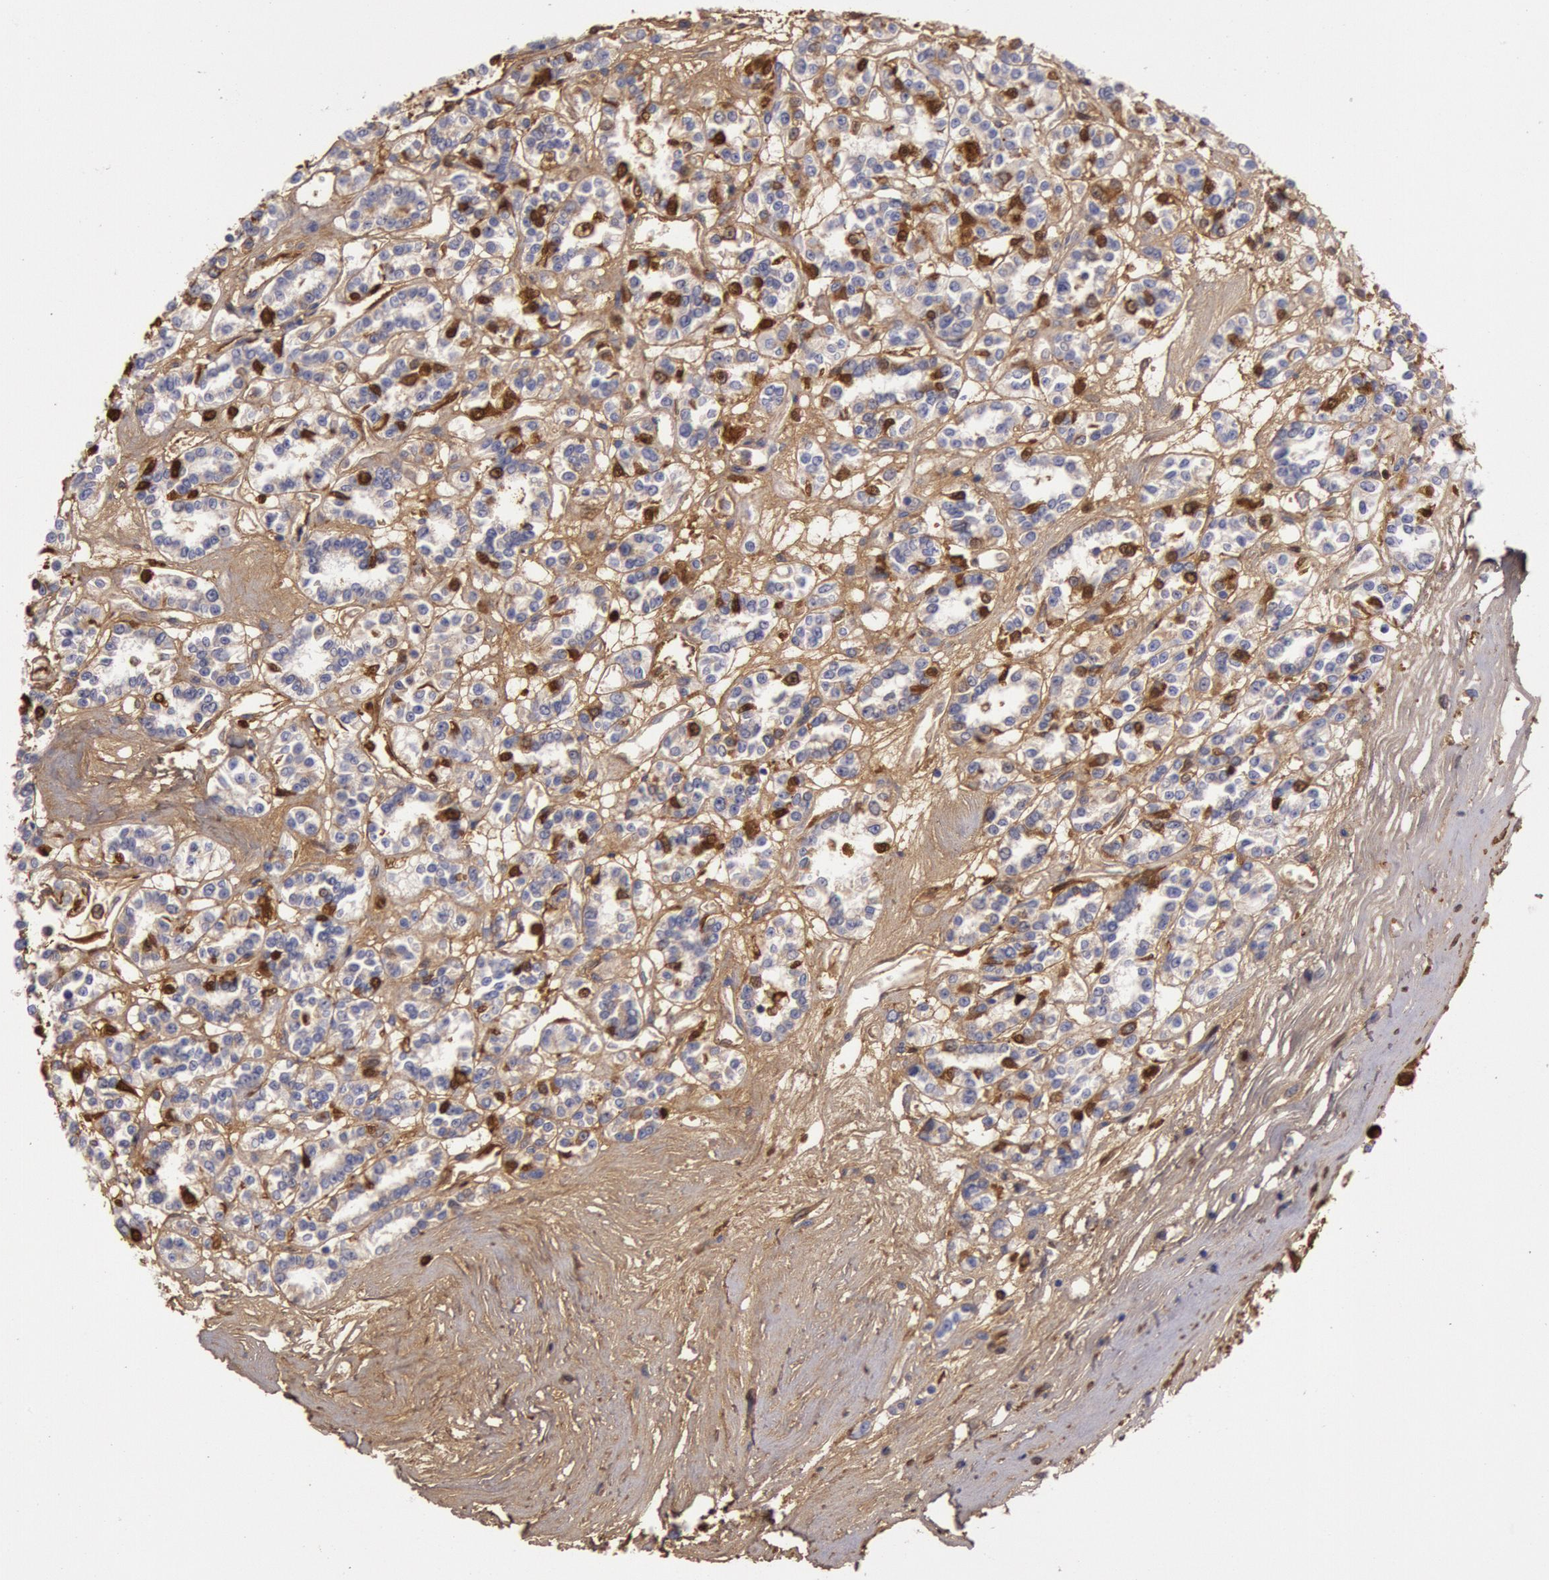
{"staining": {"intensity": "strong", "quantity": ">75%", "location": "cytoplasmic/membranous"}, "tissue": "renal cancer", "cell_type": "Tumor cells", "image_type": "cancer", "snomed": [{"axis": "morphology", "description": "Adenocarcinoma, NOS"}, {"axis": "topography", "description": "Kidney"}], "caption": "Renal adenocarcinoma tissue demonstrates strong cytoplasmic/membranous expression in approximately >75% of tumor cells The protein of interest is shown in brown color, while the nuclei are stained blue.", "gene": "IGHG1", "patient": {"sex": "female", "age": 76}}